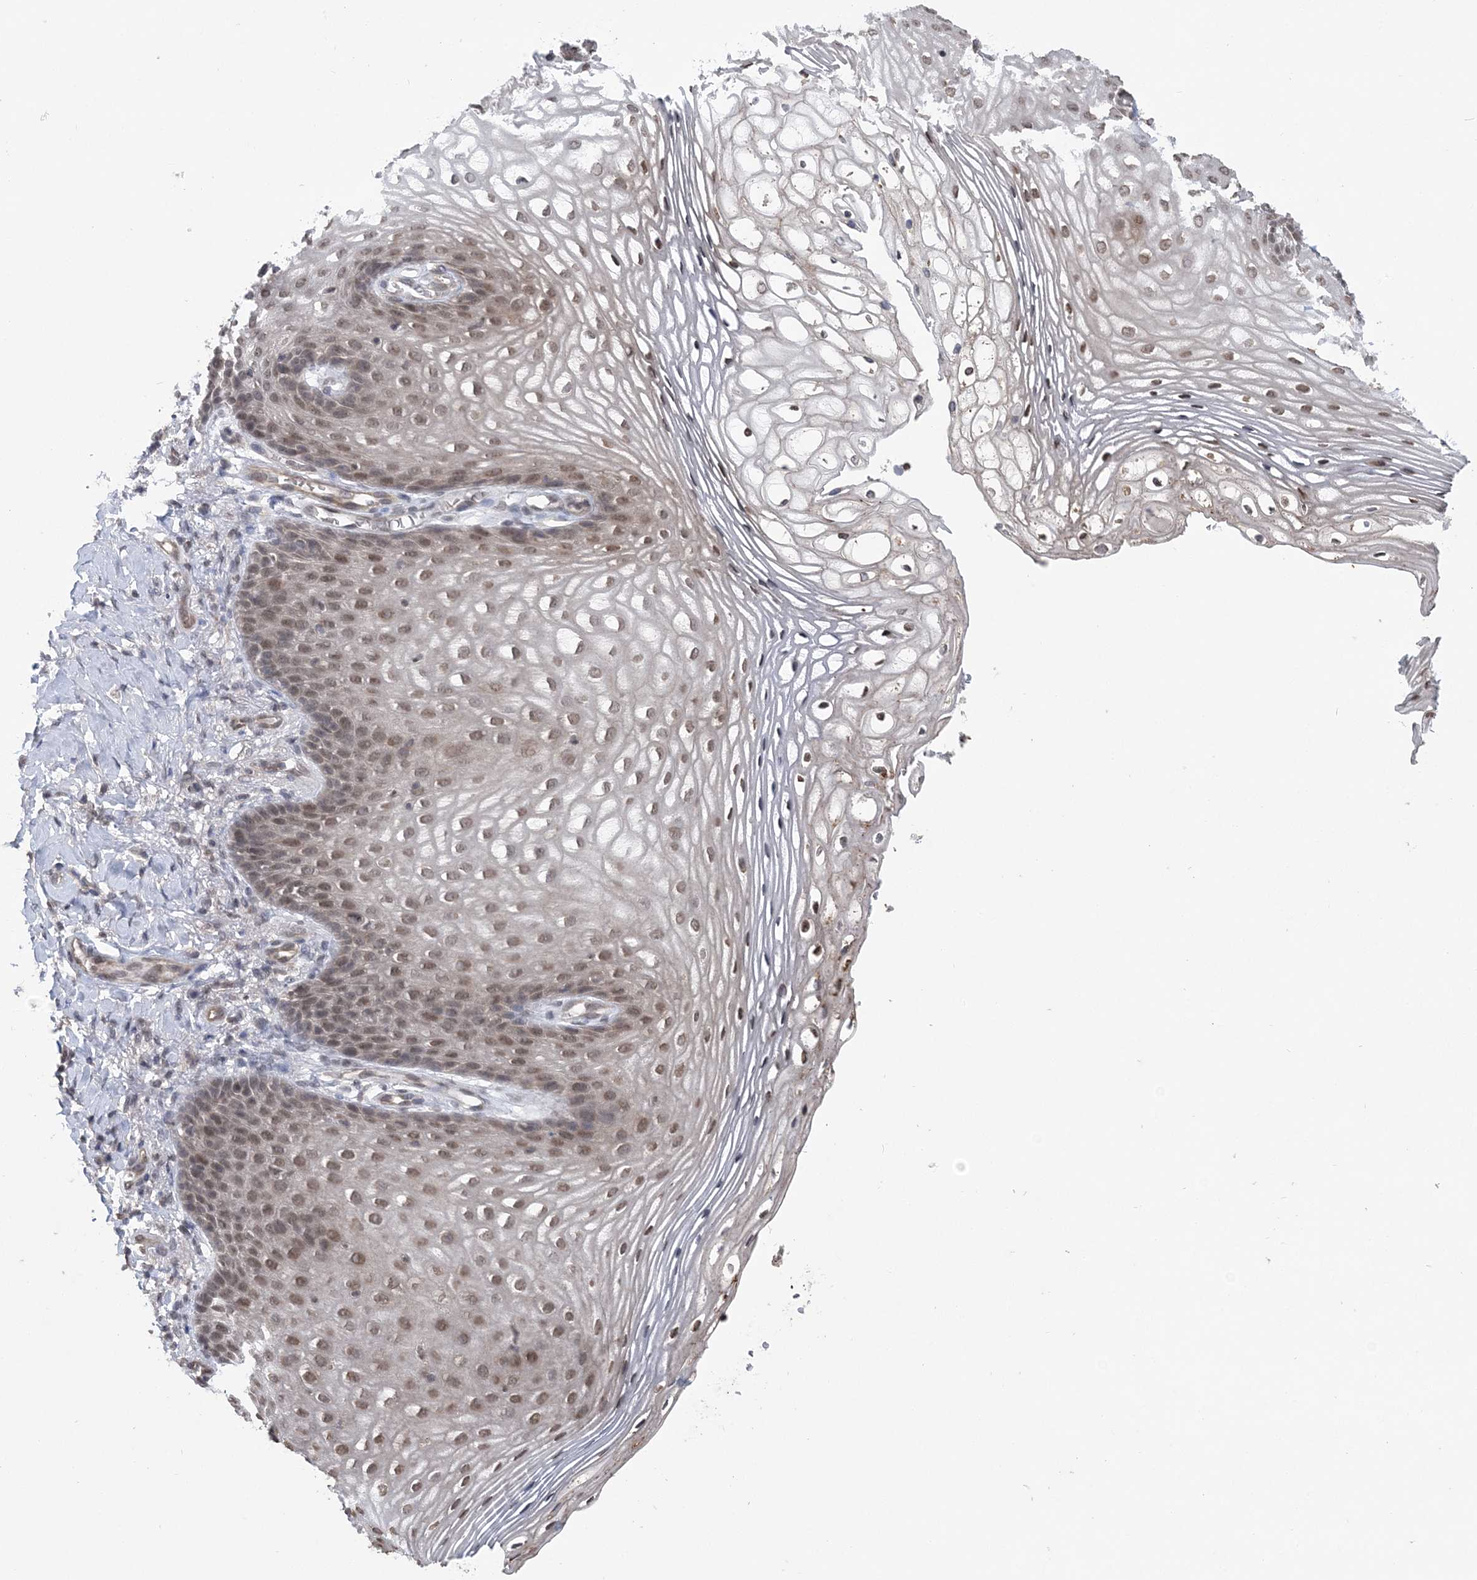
{"staining": {"intensity": "moderate", "quantity": ">75%", "location": "nuclear"}, "tissue": "vagina", "cell_type": "Squamous epithelial cells", "image_type": "normal", "snomed": [{"axis": "morphology", "description": "Normal tissue, NOS"}, {"axis": "topography", "description": "Vagina"}], "caption": "Vagina stained for a protein demonstrates moderate nuclear positivity in squamous epithelial cells.", "gene": "CCDC152", "patient": {"sex": "female", "age": 60}}